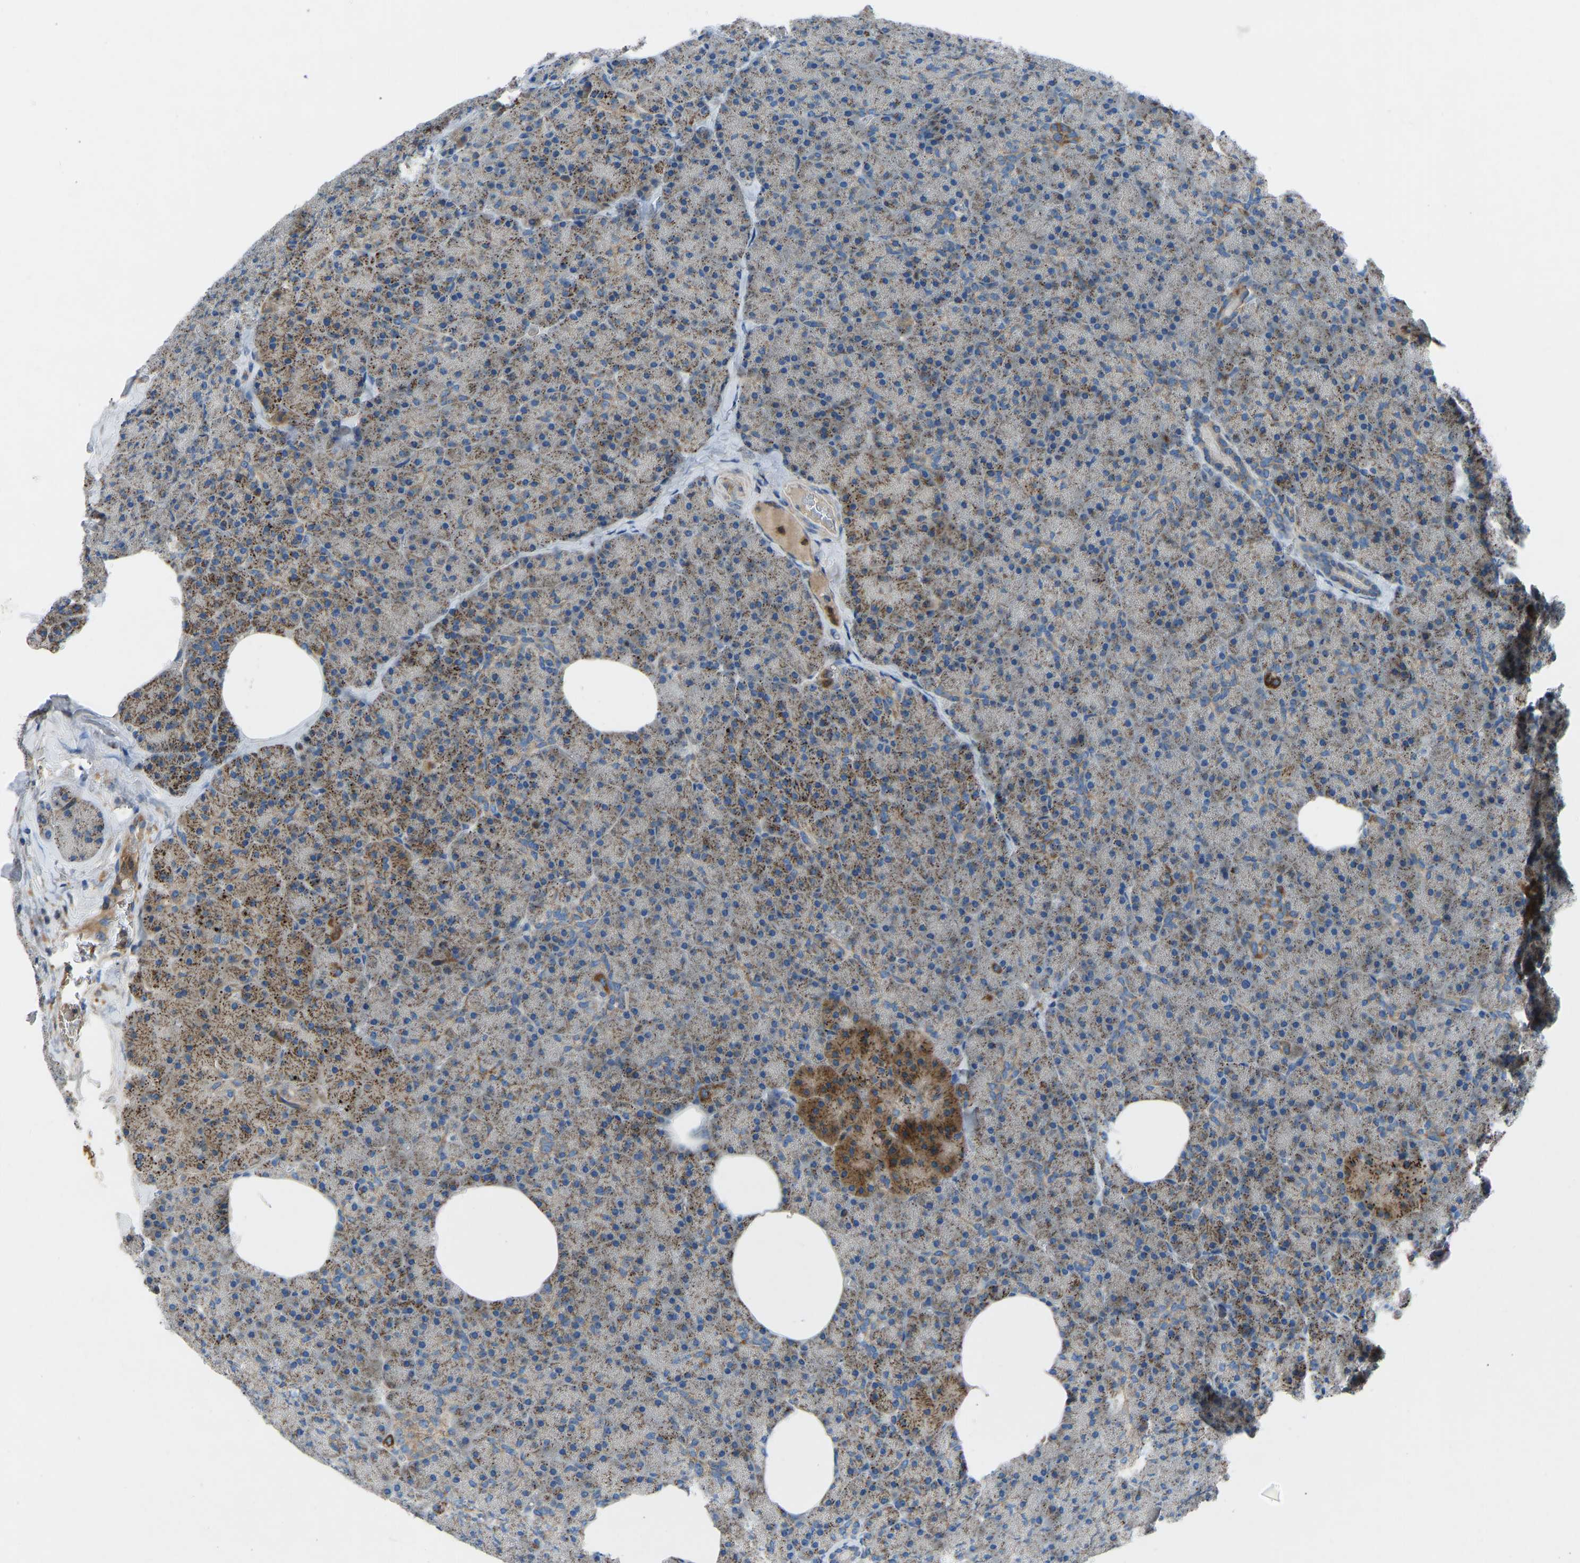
{"staining": {"intensity": "strong", "quantity": "<25%", "location": "cytoplasmic/membranous"}, "tissue": "pancreas", "cell_type": "Exocrine glandular cells", "image_type": "normal", "snomed": [{"axis": "morphology", "description": "Normal tissue, NOS"}, {"axis": "morphology", "description": "Carcinoid, malignant, NOS"}, {"axis": "topography", "description": "Pancreas"}], "caption": "Immunohistochemical staining of benign human pancreas displays medium levels of strong cytoplasmic/membranous expression in about <25% of exocrine glandular cells.", "gene": "GRK6", "patient": {"sex": "female", "age": 35}}